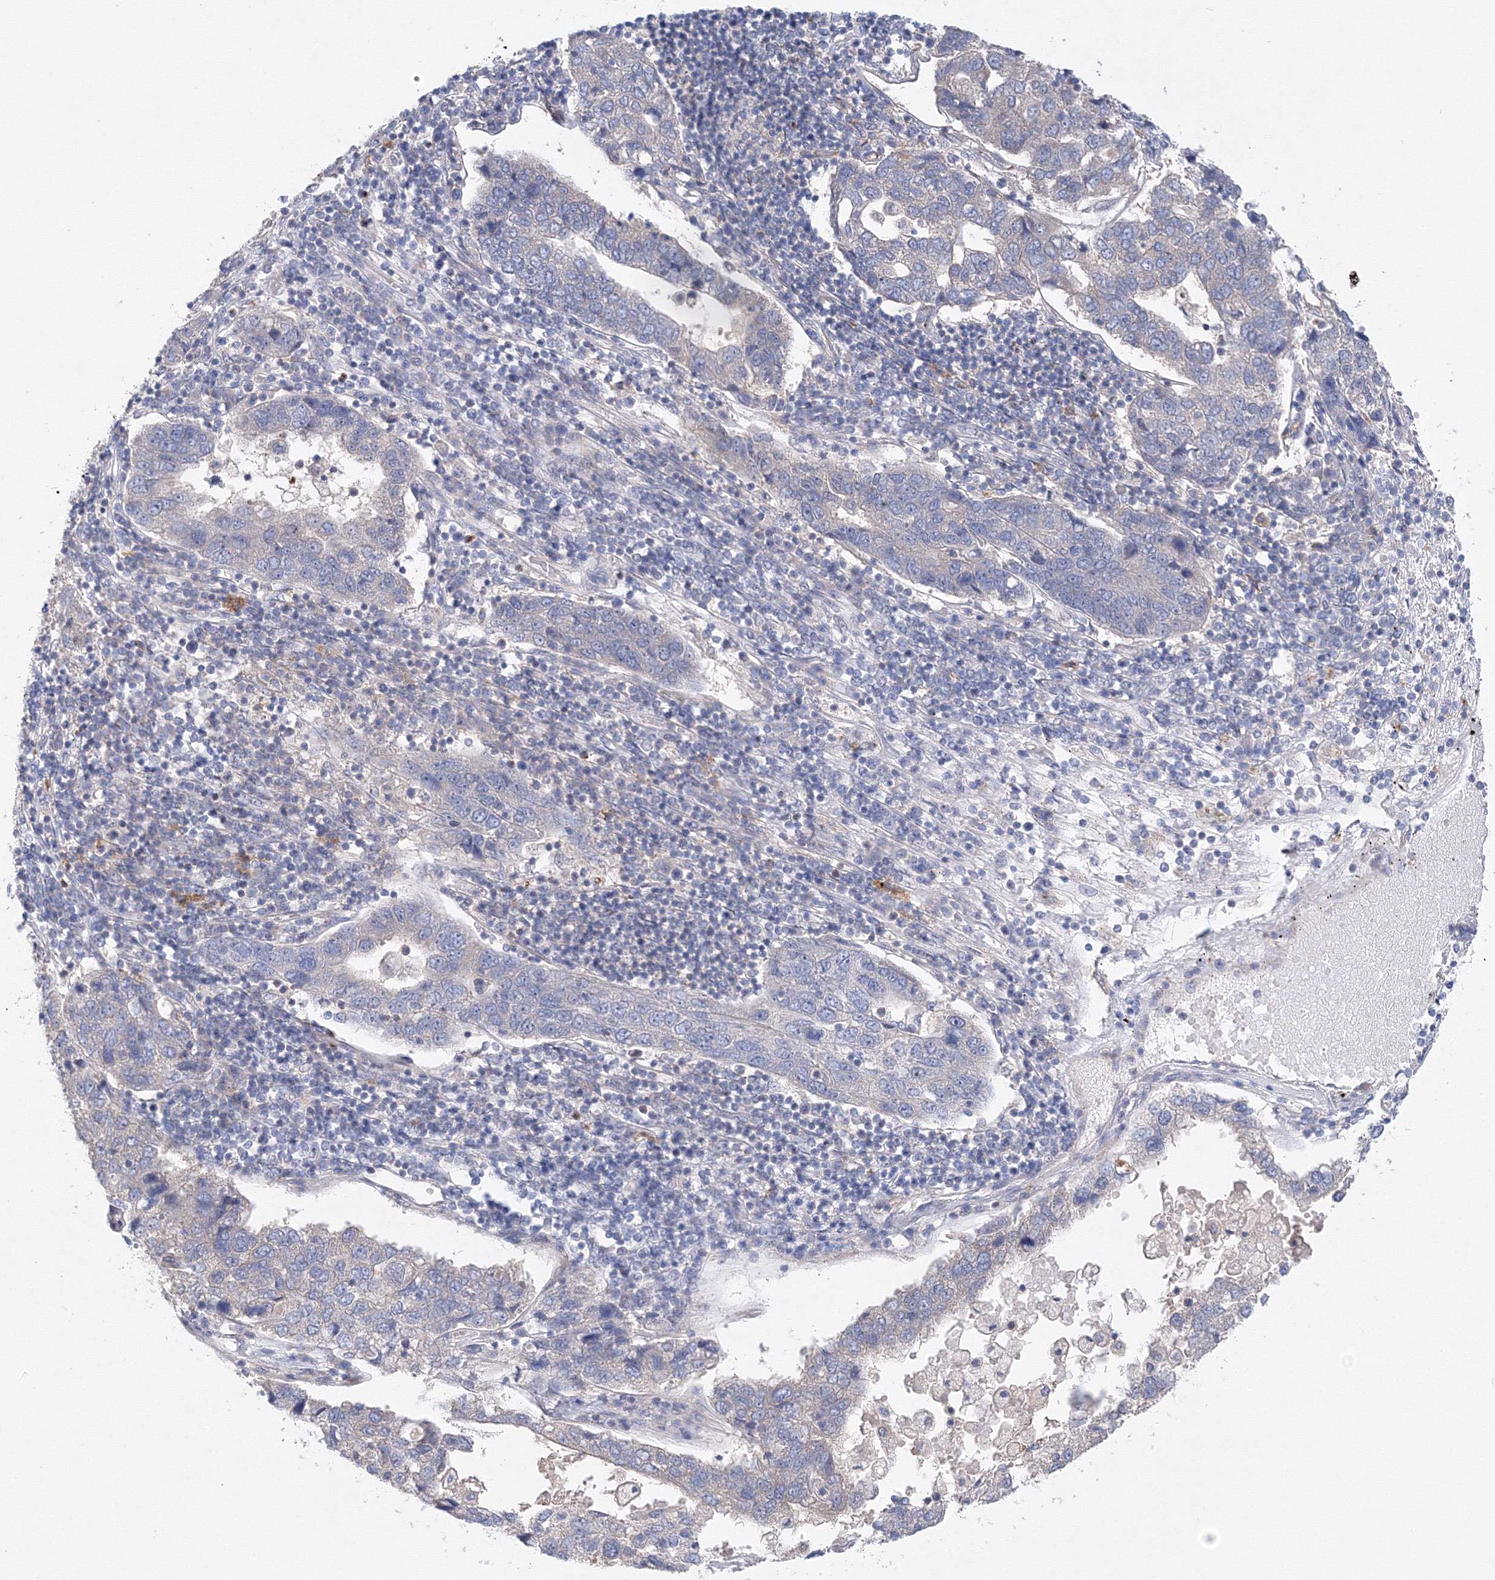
{"staining": {"intensity": "negative", "quantity": "none", "location": "none"}, "tissue": "pancreatic cancer", "cell_type": "Tumor cells", "image_type": "cancer", "snomed": [{"axis": "morphology", "description": "Adenocarcinoma, NOS"}, {"axis": "topography", "description": "Pancreas"}], "caption": "Image shows no significant protein staining in tumor cells of pancreatic adenocarcinoma.", "gene": "DIS3L2", "patient": {"sex": "female", "age": 61}}